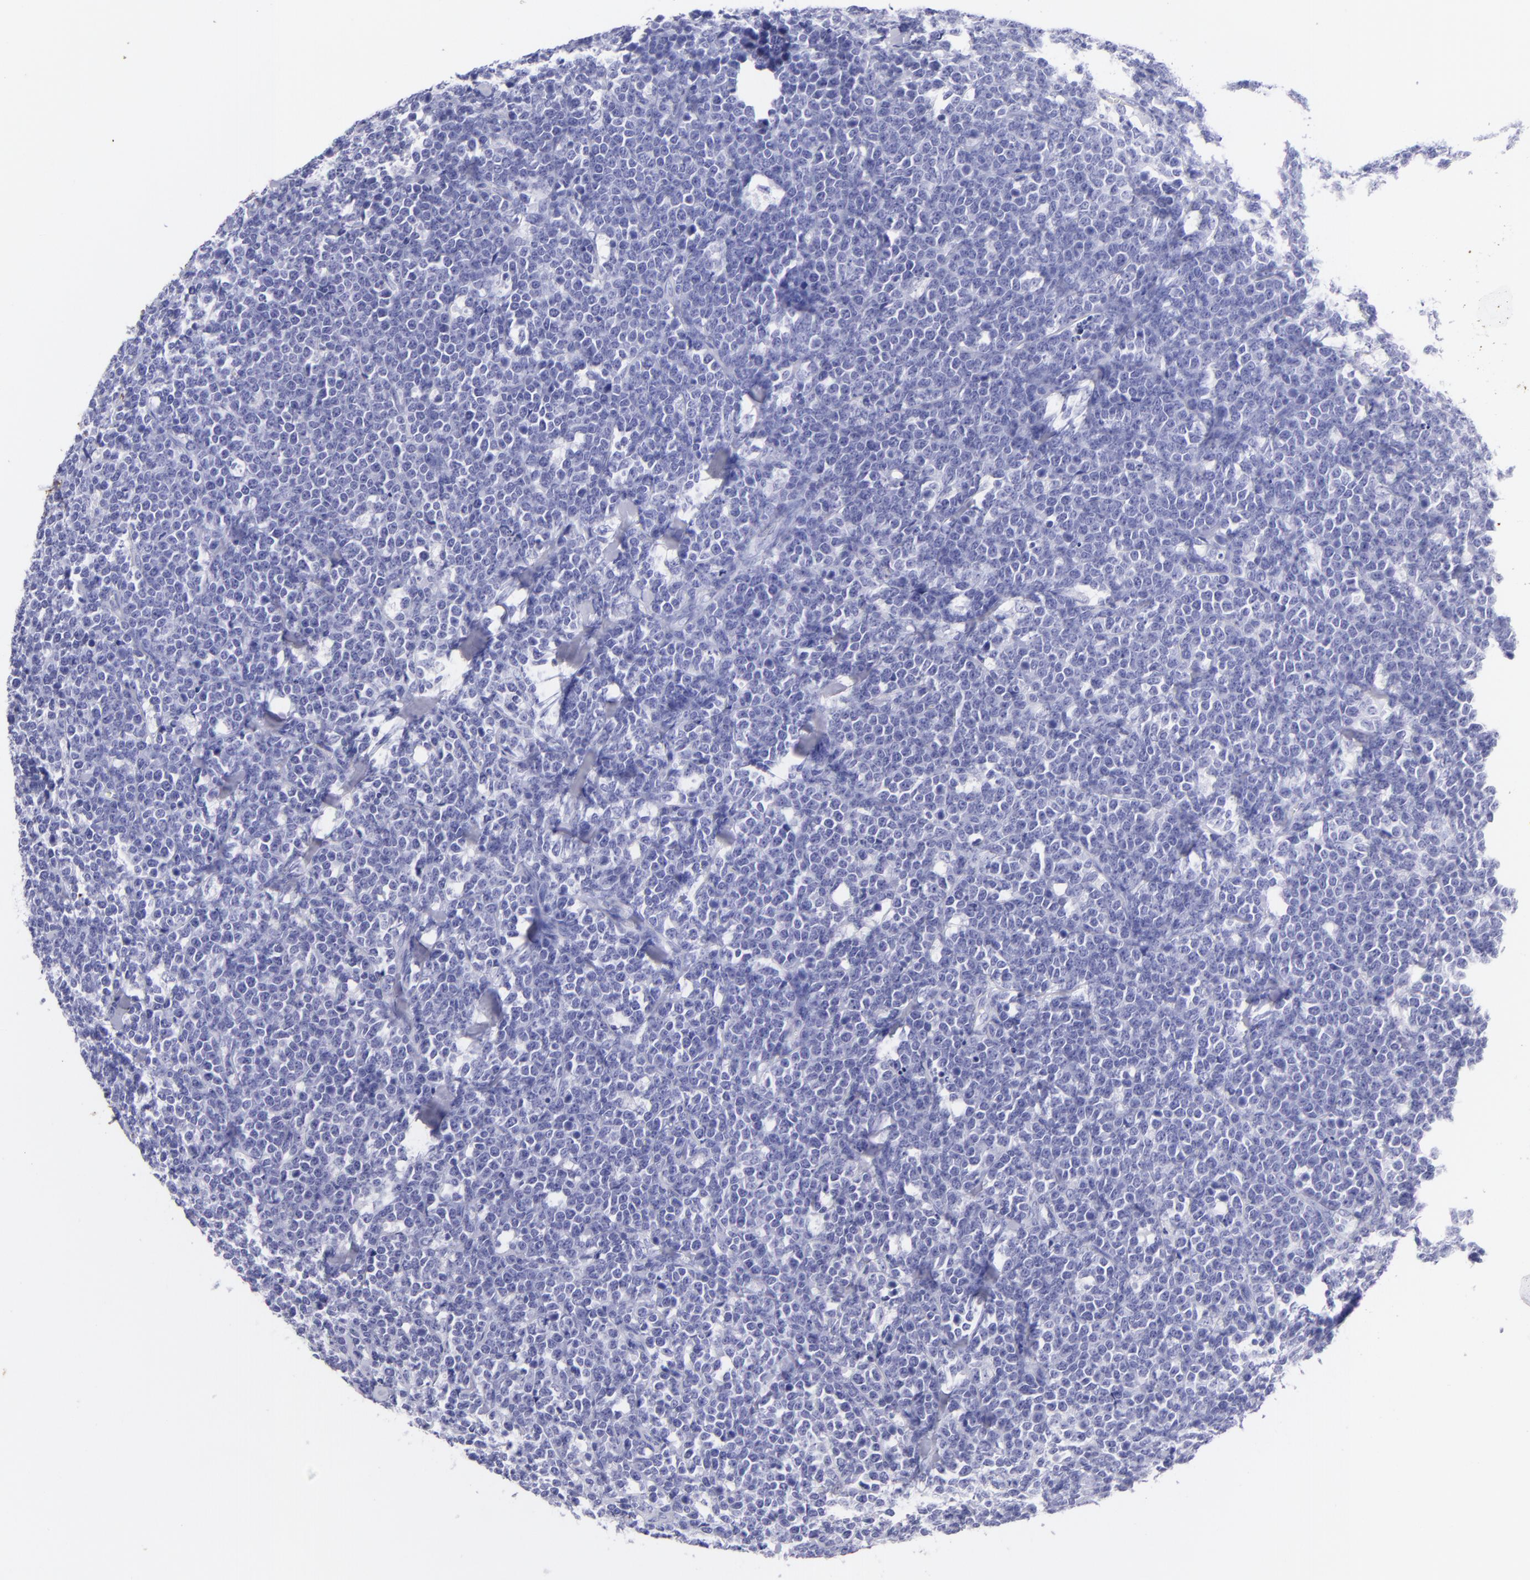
{"staining": {"intensity": "negative", "quantity": "none", "location": "none"}, "tissue": "lymphoma", "cell_type": "Tumor cells", "image_type": "cancer", "snomed": [{"axis": "morphology", "description": "Malignant lymphoma, non-Hodgkin's type, High grade"}, {"axis": "topography", "description": "Small intestine"}, {"axis": "topography", "description": "Colon"}], "caption": "The immunohistochemistry (IHC) micrograph has no significant positivity in tumor cells of lymphoma tissue.", "gene": "CNP", "patient": {"sex": "male", "age": 8}}